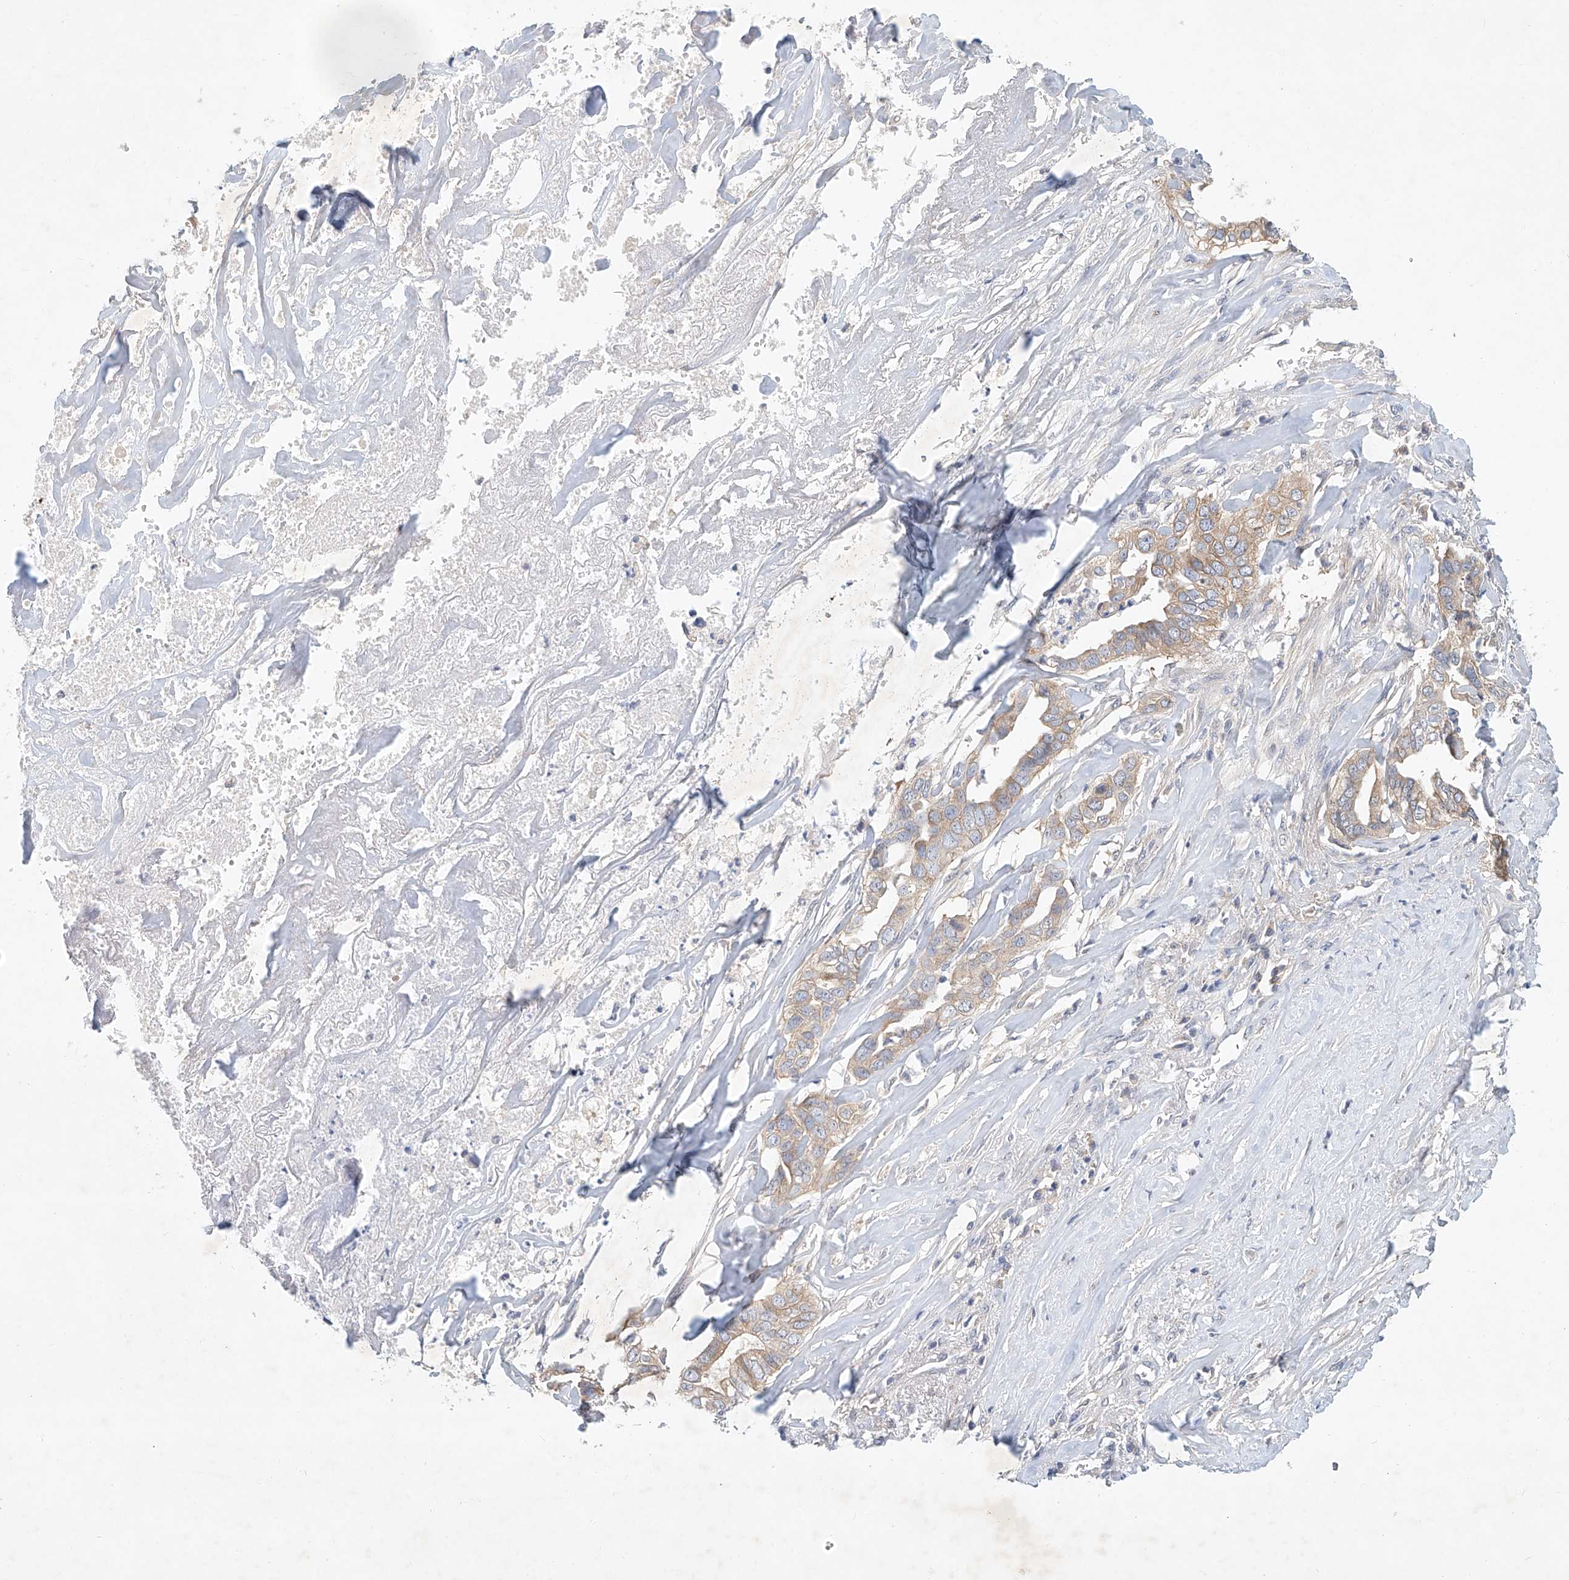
{"staining": {"intensity": "moderate", "quantity": ">75%", "location": "cytoplasmic/membranous"}, "tissue": "liver cancer", "cell_type": "Tumor cells", "image_type": "cancer", "snomed": [{"axis": "morphology", "description": "Cholangiocarcinoma"}, {"axis": "topography", "description": "Liver"}], "caption": "Human liver cholangiocarcinoma stained with a protein marker shows moderate staining in tumor cells.", "gene": "CARMIL1", "patient": {"sex": "female", "age": 79}}